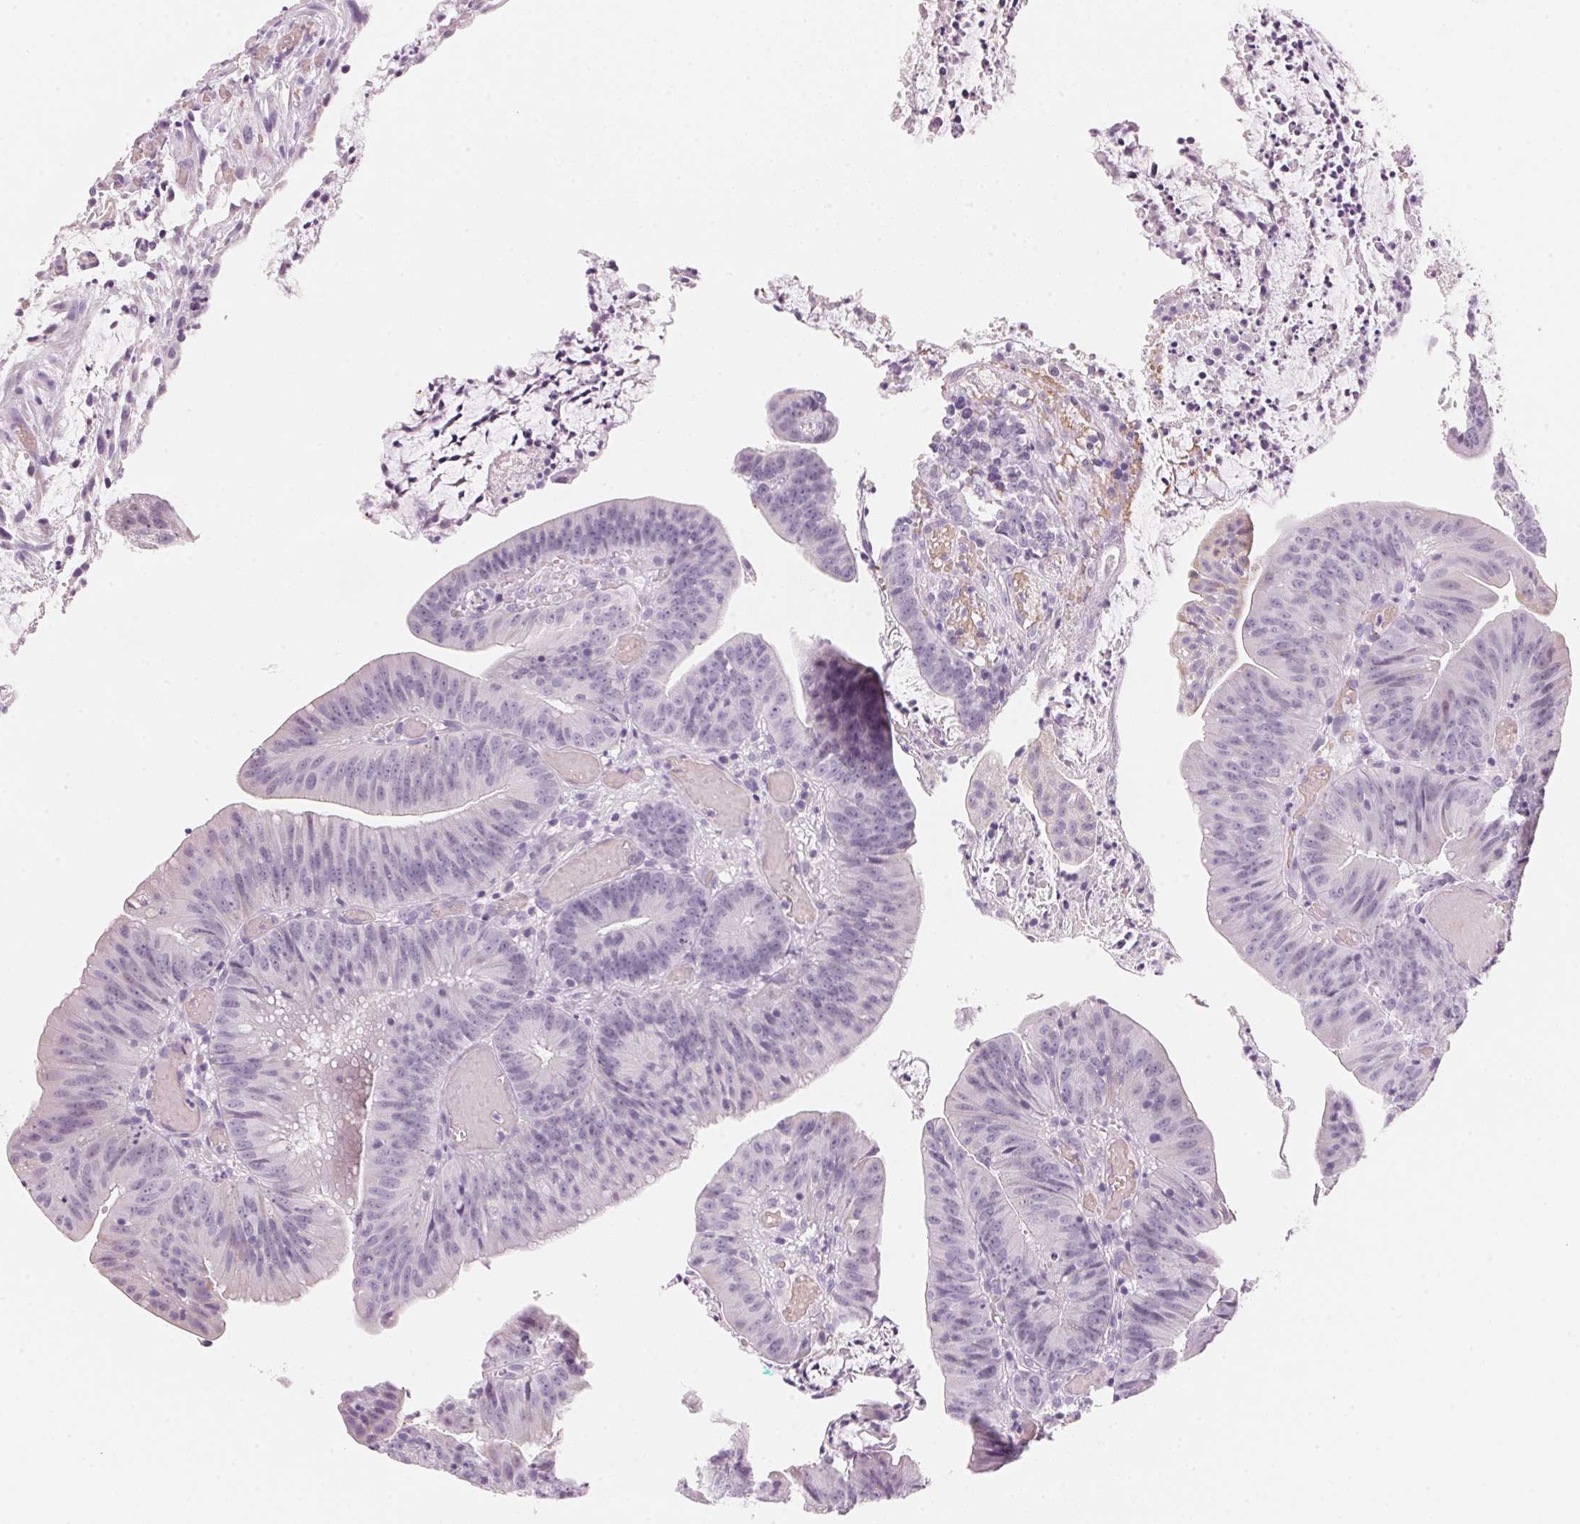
{"staining": {"intensity": "negative", "quantity": "none", "location": "none"}, "tissue": "colorectal cancer", "cell_type": "Tumor cells", "image_type": "cancer", "snomed": [{"axis": "morphology", "description": "Adenocarcinoma, NOS"}, {"axis": "topography", "description": "Colon"}], "caption": "Micrograph shows no protein staining in tumor cells of adenocarcinoma (colorectal) tissue.", "gene": "HOXB13", "patient": {"sex": "female", "age": 78}}